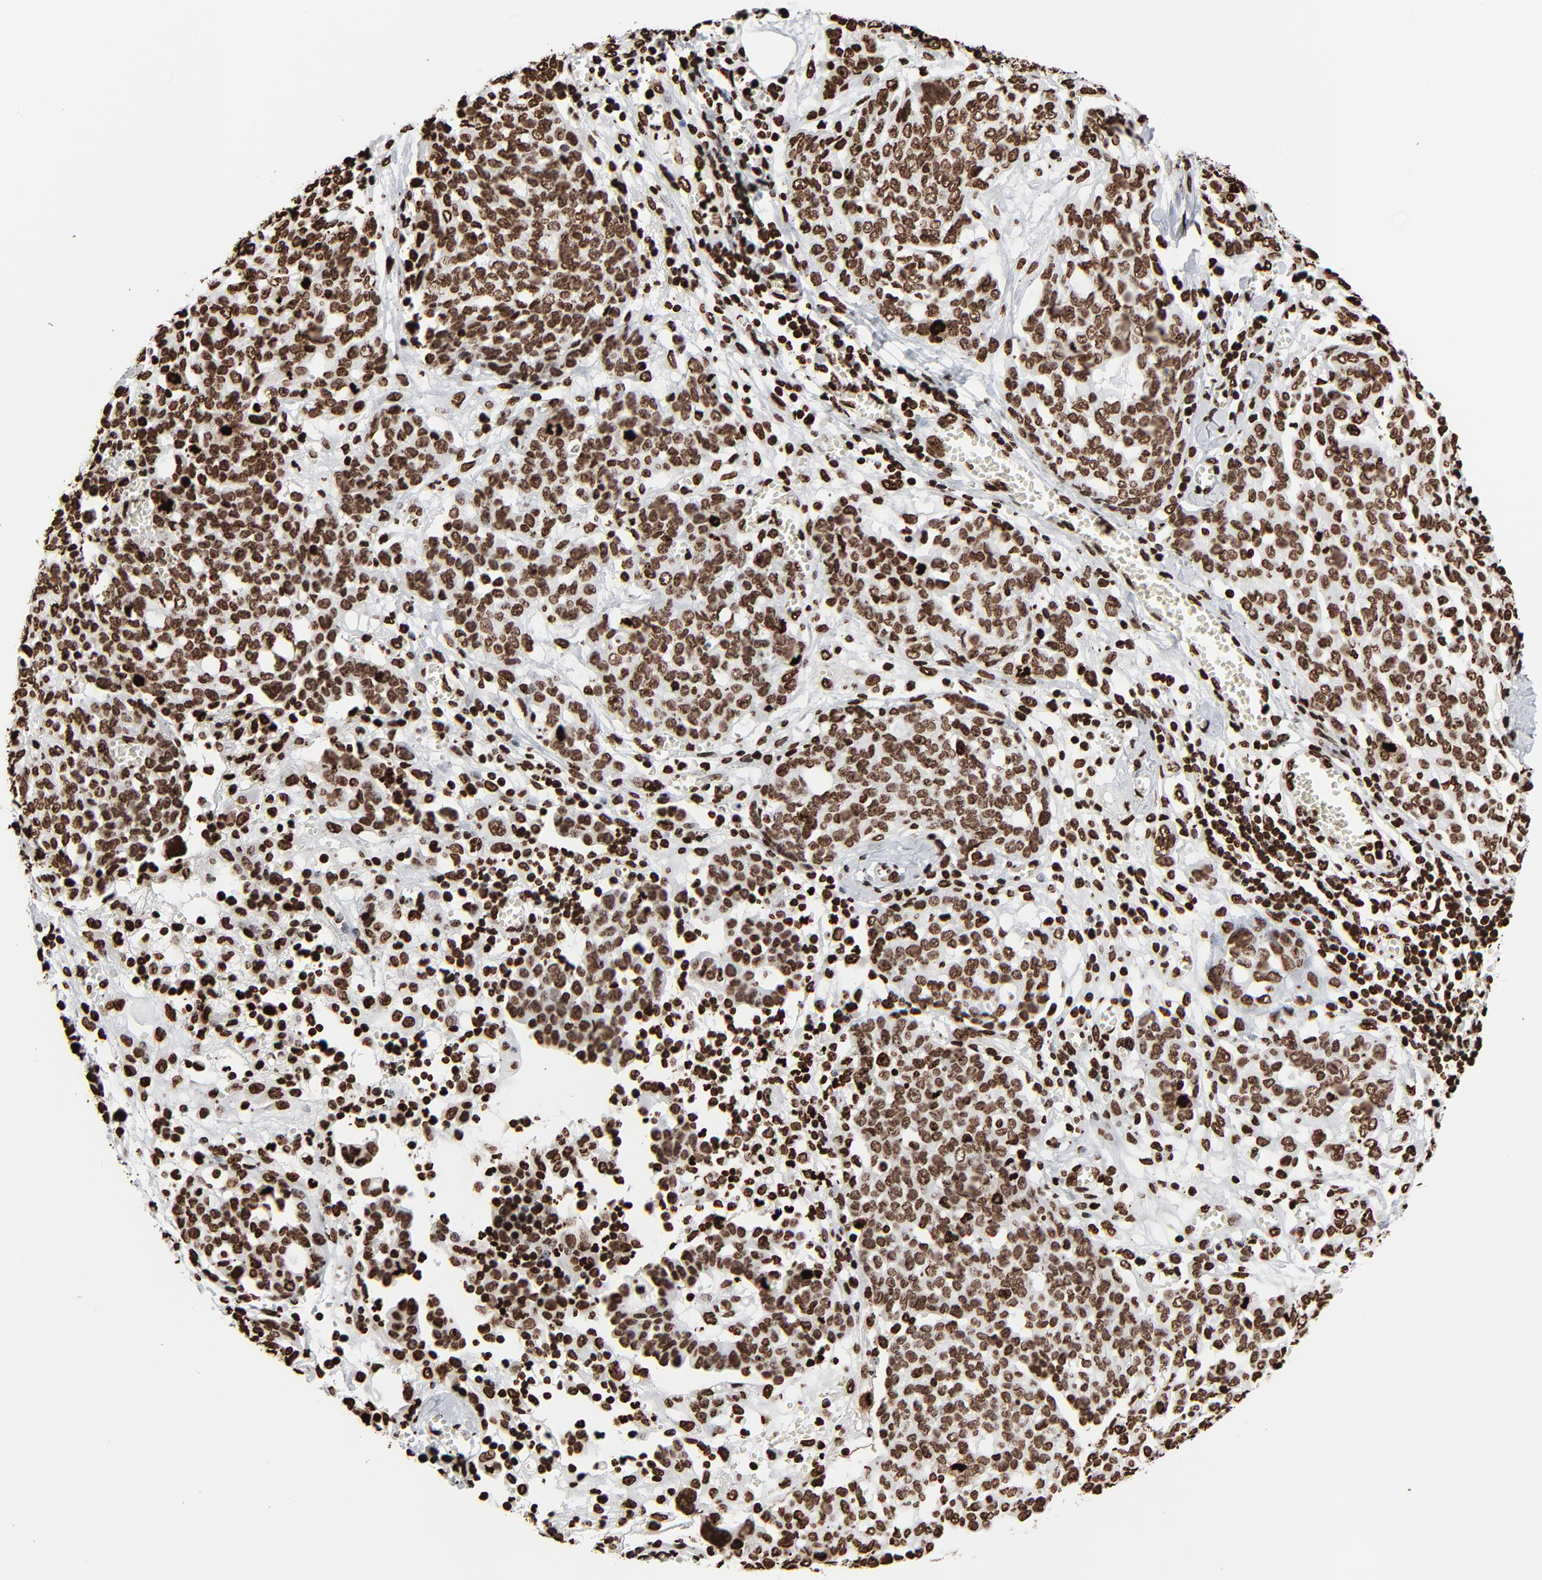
{"staining": {"intensity": "strong", "quantity": ">75%", "location": "nuclear"}, "tissue": "ovarian cancer", "cell_type": "Tumor cells", "image_type": "cancer", "snomed": [{"axis": "morphology", "description": "Cystadenocarcinoma, serous, NOS"}, {"axis": "topography", "description": "Soft tissue"}, {"axis": "topography", "description": "Ovary"}], "caption": "A high-resolution image shows immunohistochemistry staining of ovarian serous cystadenocarcinoma, which displays strong nuclear positivity in approximately >75% of tumor cells.", "gene": "H3-4", "patient": {"sex": "female", "age": 57}}